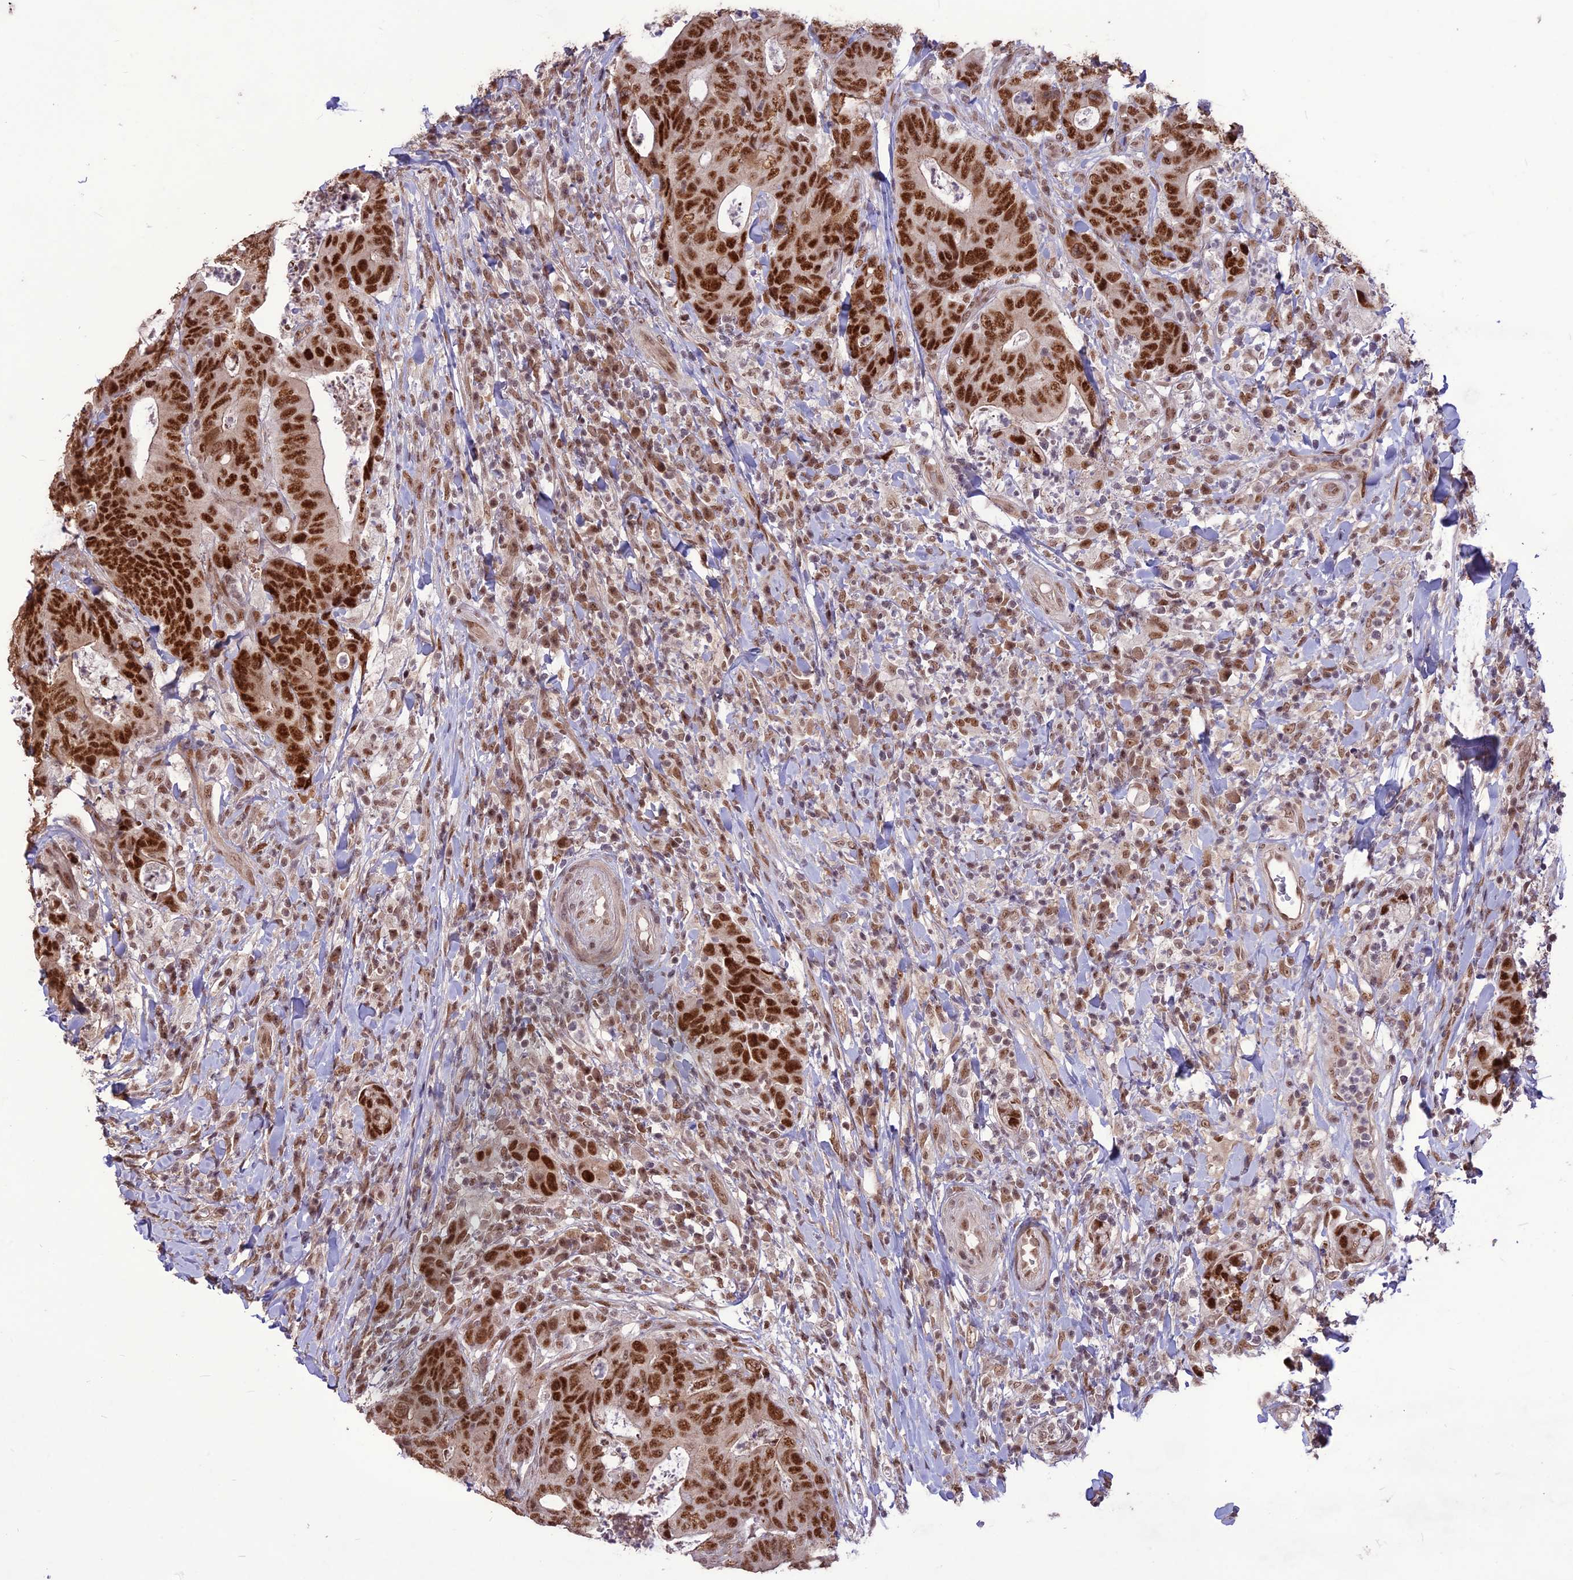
{"staining": {"intensity": "strong", "quantity": ">75%", "location": "nuclear"}, "tissue": "colorectal cancer", "cell_type": "Tumor cells", "image_type": "cancer", "snomed": [{"axis": "morphology", "description": "Adenocarcinoma, NOS"}, {"axis": "topography", "description": "Colon"}], "caption": "Immunohistochemical staining of colorectal cancer (adenocarcinoma) reveals high levels of strong nuclear positivity in about >75% of tumor cells.", "gene": "DIS3", "patient": {"sex": "female", "age": 82}}